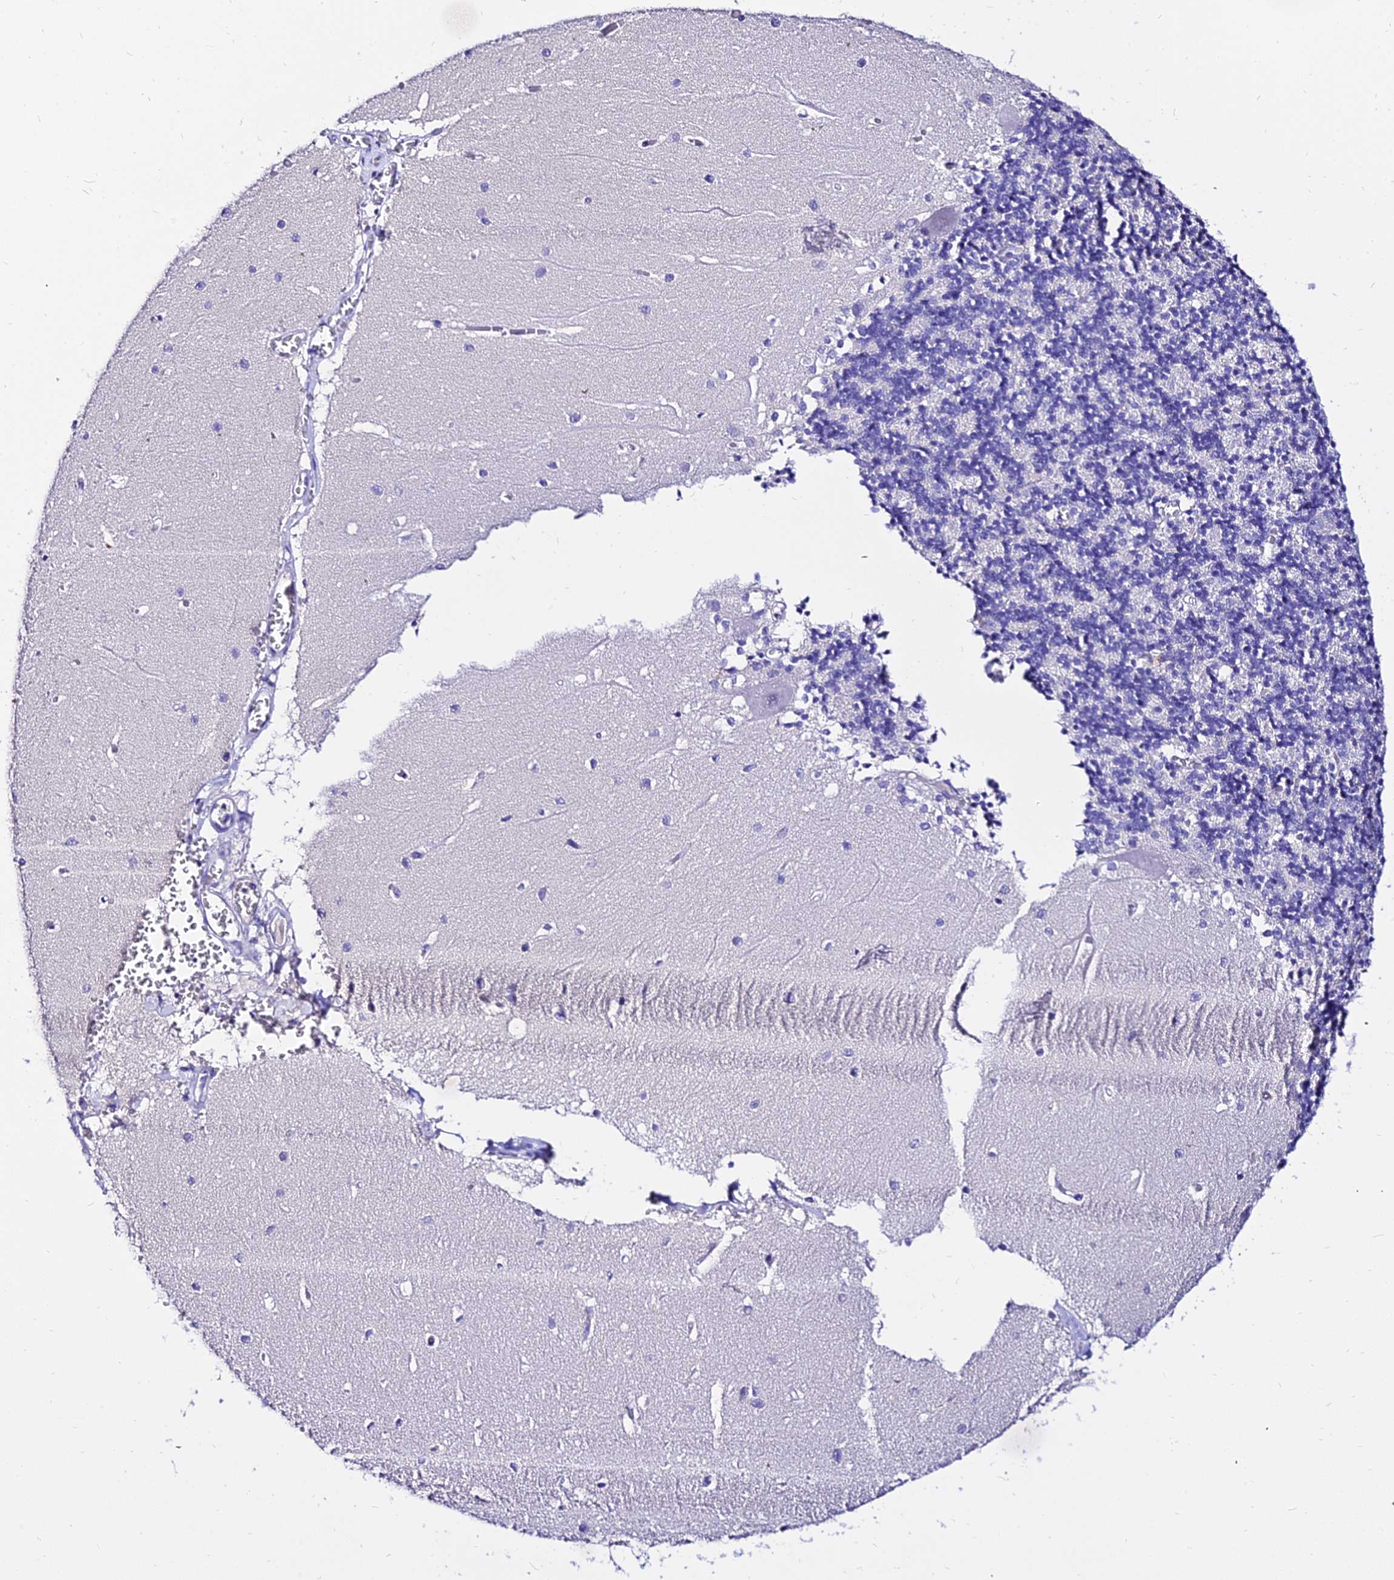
{"staining": {"intensity": "negative", "quantity": "none", "location": "none"}, "tissue": "cerebellum", "cell_type": "Cells in granular layer", "image_type": "normal", "snomed": [{"axis": "morphology", "description": "Normal tissue, NOS"}, {"axis": "topography", "description": "Cerebellum"}], "caption": "This is an IHC micrograph of normal cerebellum. There is no expression in cells in granular layer.", "gene": "DEFB106A", "patient": {"sex": "male", "age": 37}}